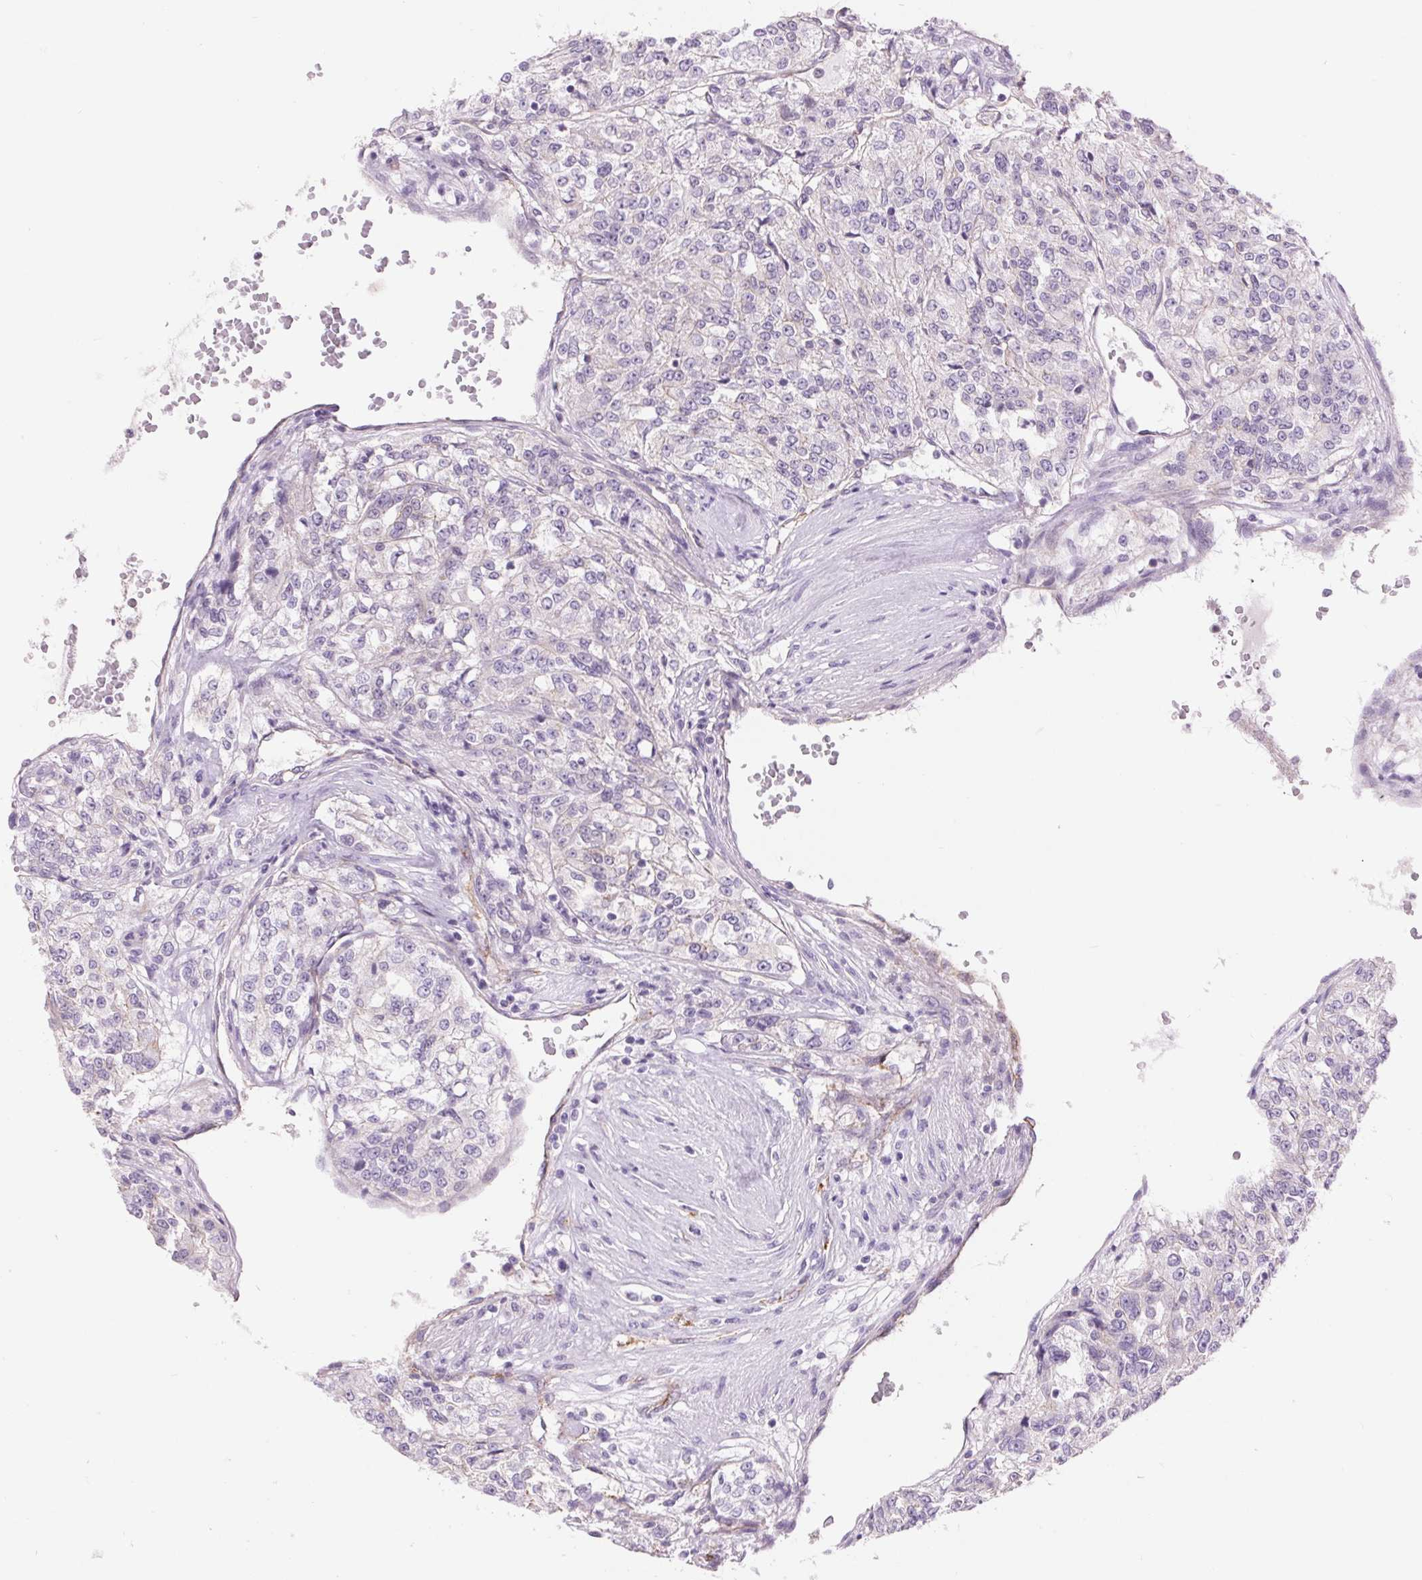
{"staining": {"intensity": "negative", "quantity": "none", "location": "none"}, "tissue": "renal cancer", "cell_type": "Tumor cells", "image_type": "cancer", "snomed": [{"axis": "morphology", "description": "Adenocarcinoma, NOS"}, {"axis": "topography", "description": "Kidney"}], "caption": "This image is of adenocarcinoma (renal) stained with IHC to label a protein in brown with the nuclei are counter-stained blue. There is no staining in tumor cells.", "gene": "DIXDC1", "patient": {"sex": "female", "age": 63}}